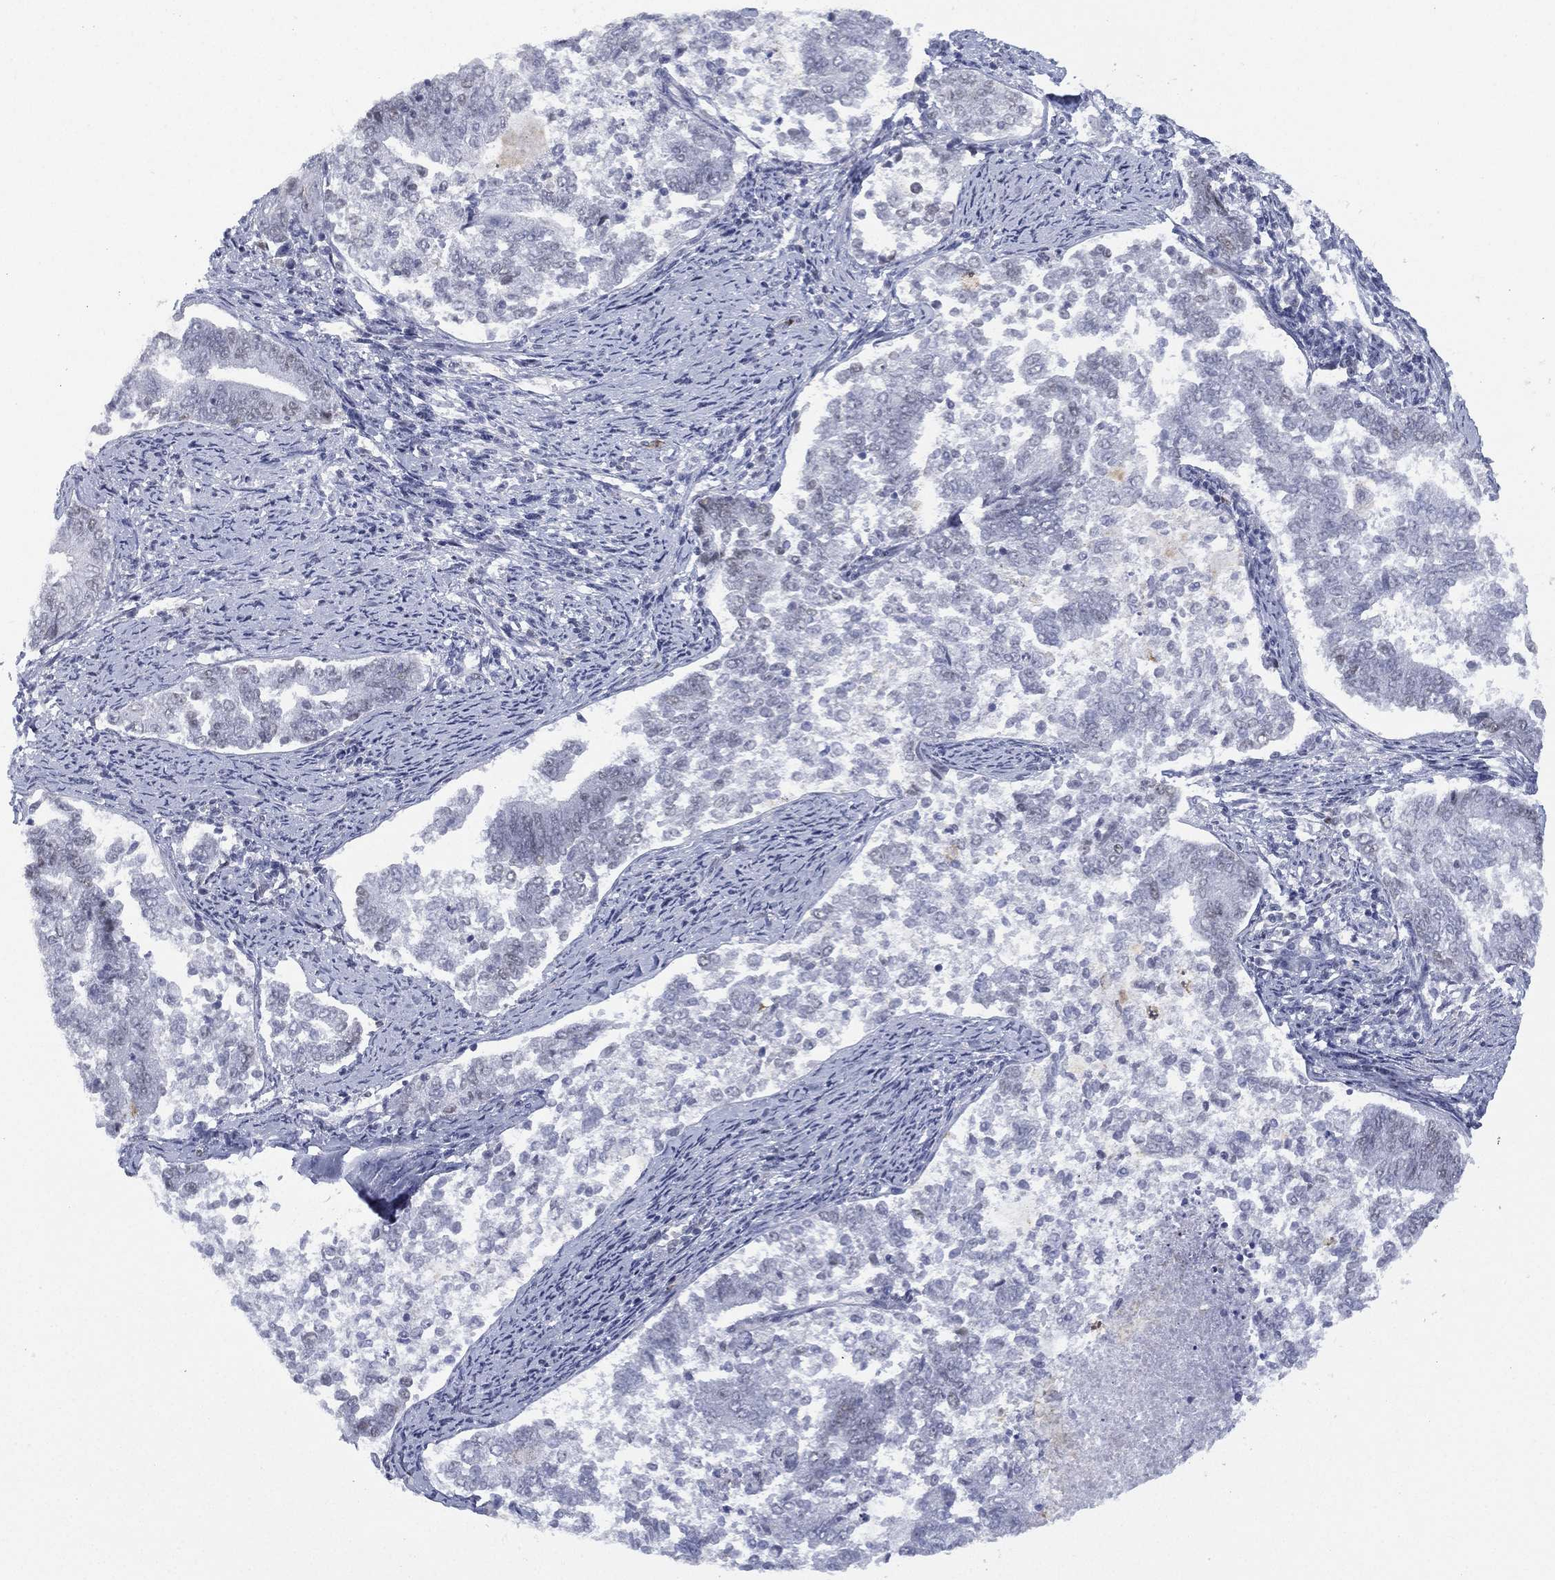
{"staining": {"intensity": "negative", "quantity": "none", "location": "none"}, "tissue": "endometrial cancer", "cell_type": "Tumor cells", "image_type": "cancer", "snomed": [{"axis": "morphology", "description": "Adenocarcinoma, NOS"}, {"axis": "topography", "description": "Endometrium"}], "caption": "Image shows no protein expression in tumor cells of endometrial cancer (adenocarcinoma) tissue.", "gene": "ZNF711", "patient": {"sex": "female", "age": 65}}